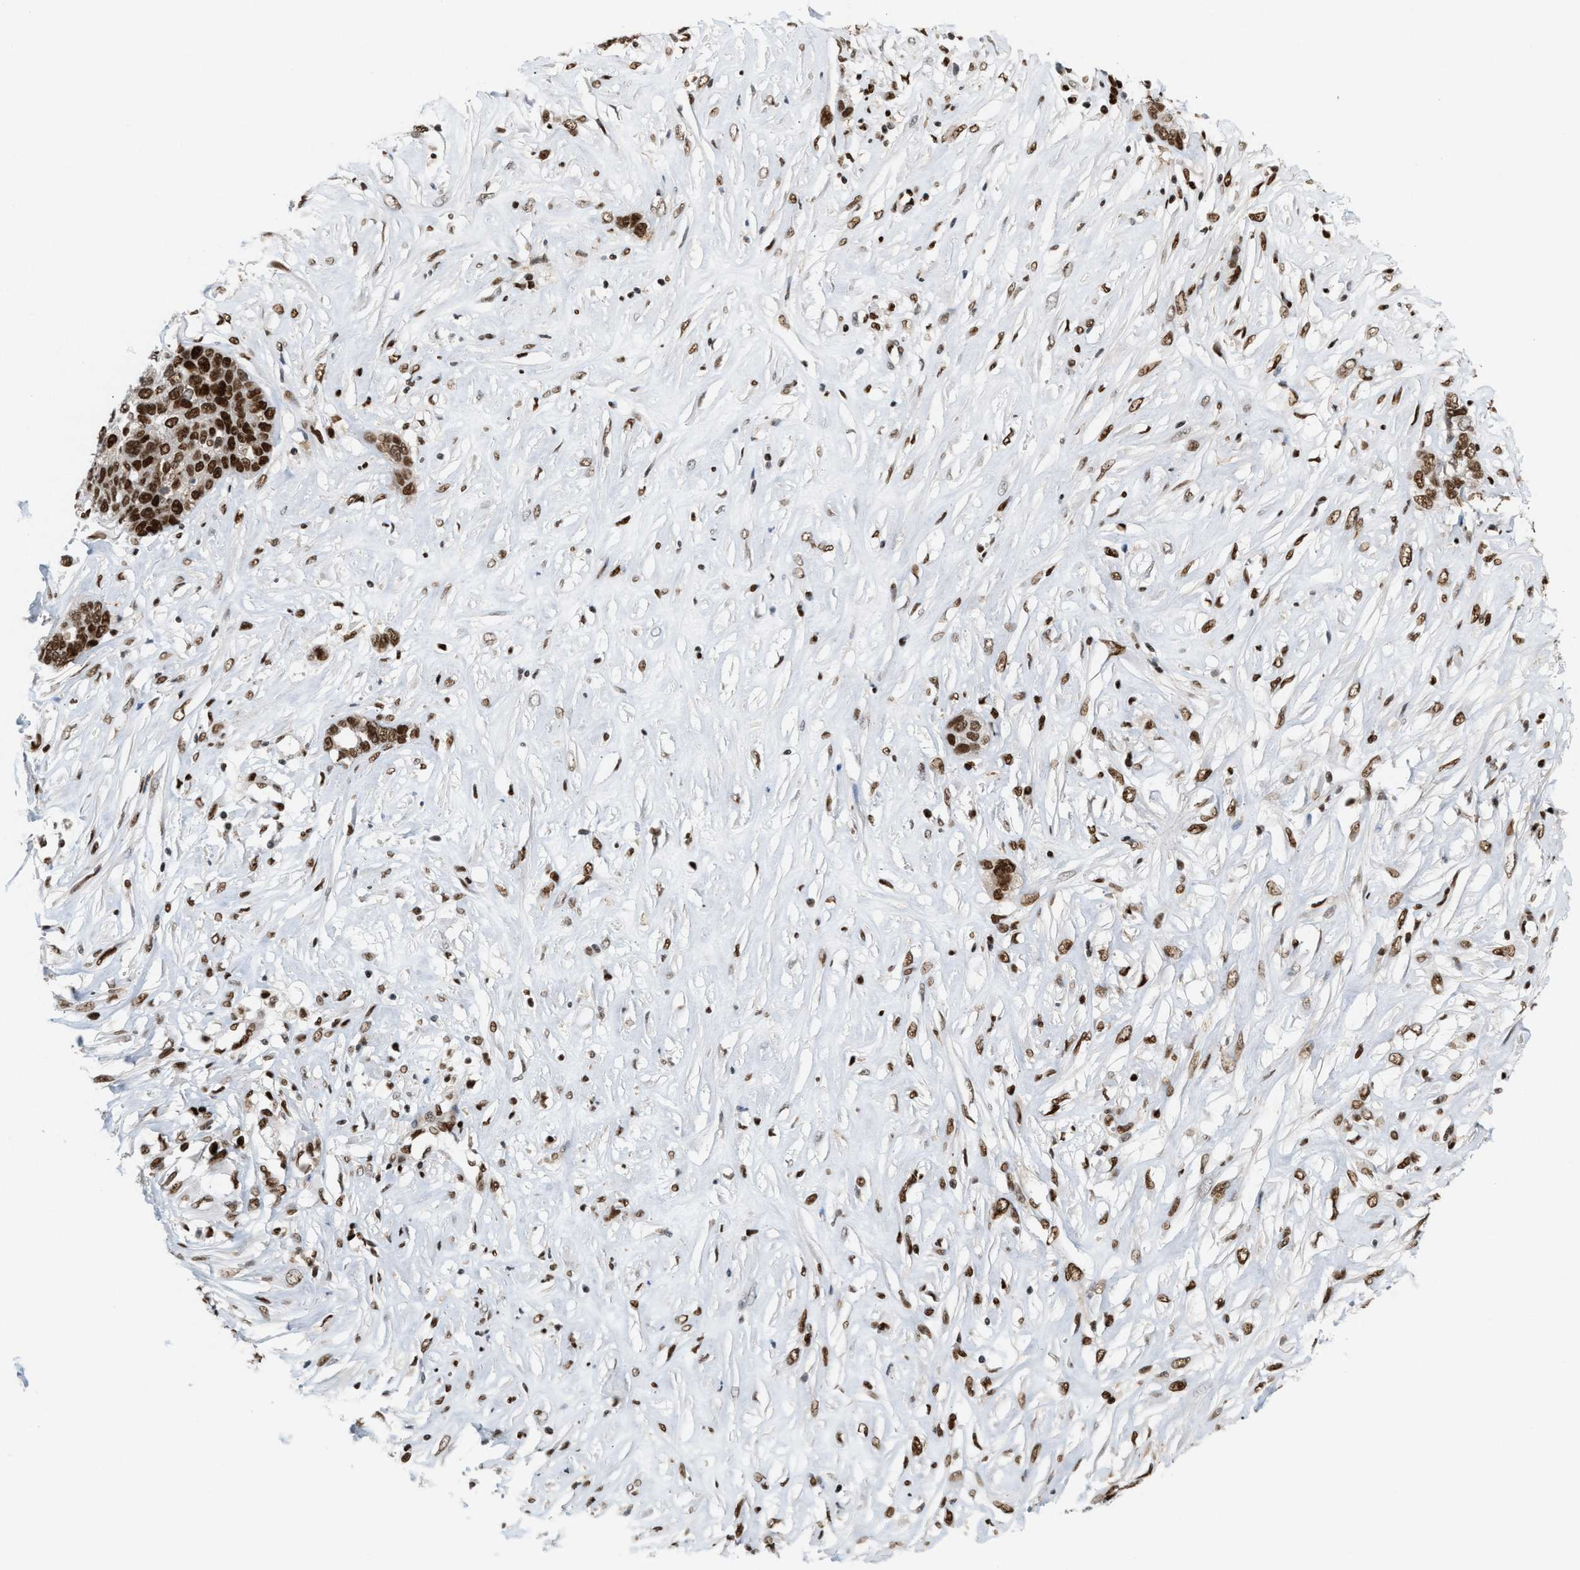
{"staining": {"intensity": "strong", "quantity": ">75%", "location": "nuclear"}, "tissue": "ovarian cancer", "cell_type": "Tumor cells", "image_type": "cancer", "snomed": [{"axis": "morphology", "description": "Cystadenocarcinoma, serous, NOS"}, {"axis": "topography", "description": "Ovary"}], "caption": "Tumor cells exhibit strong nuclear expression in approximately >75% of cells in serous cystadenocarcinoma (ovarian). (Brightfield microscopy of DAB IHC at high magnification).", "gene": "RNASEK-C17orf49", "patient": {"sex": "female", "age": 44}}